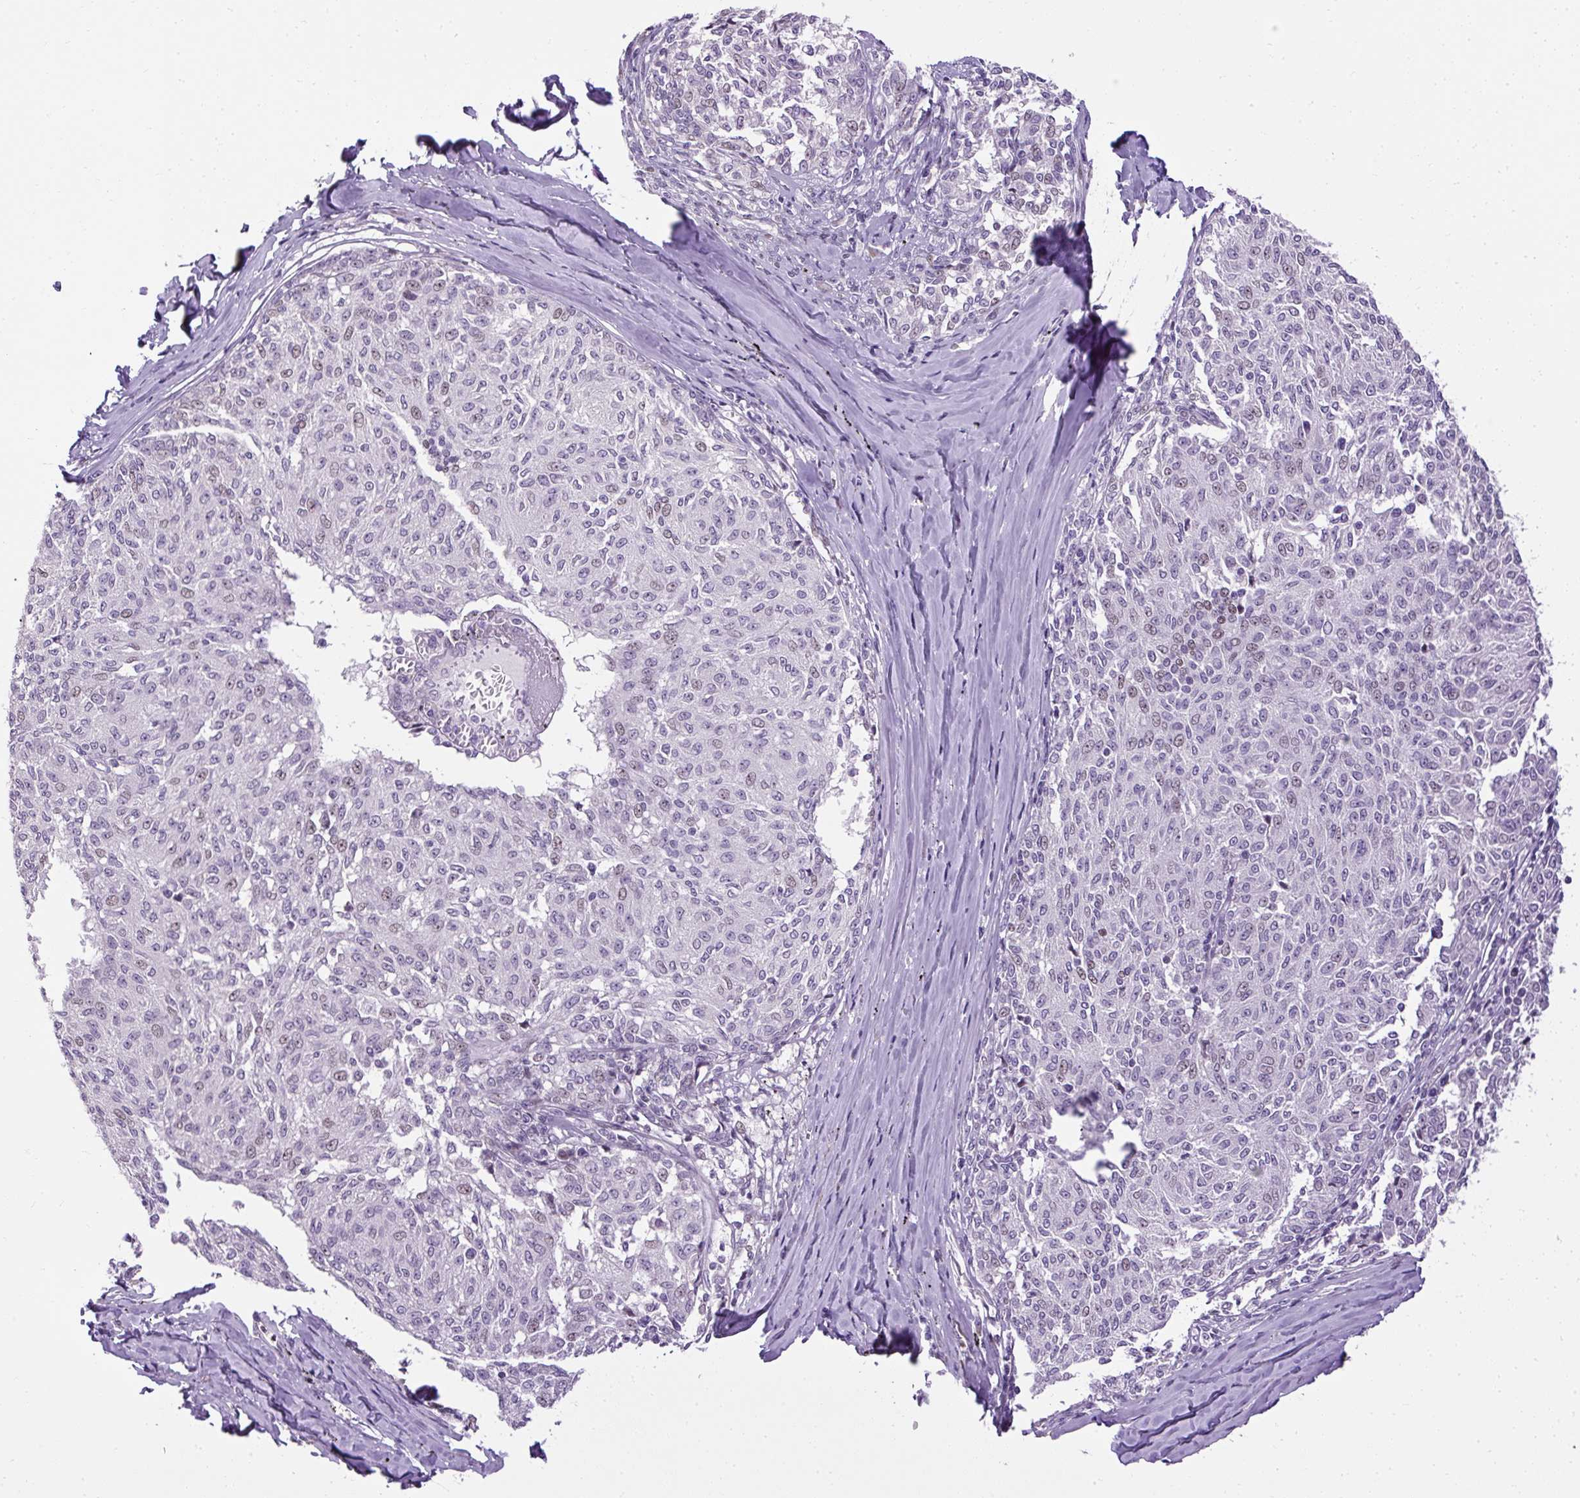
{"staining": {"intensity": "moderate", "quantity": "<25%", "location": "nuclear"}, "tissue": "melanoma", "cell_type": "Tumor cells", "image_type": "cancer", "snomed": [{"axis": "morphology", "description": "Malignant melanoma, NOS"}, {"axis": "topography", "description": "Skin"}], "caption": "The immunohistochemical stain labels moderate nuclear expression in tumor cells of malignant melanoma tissue. (IHC, brightfield microscopy, high magnification).", "gene": "ARHGEF18", "patient": {"sex": "female", "age": 72}}